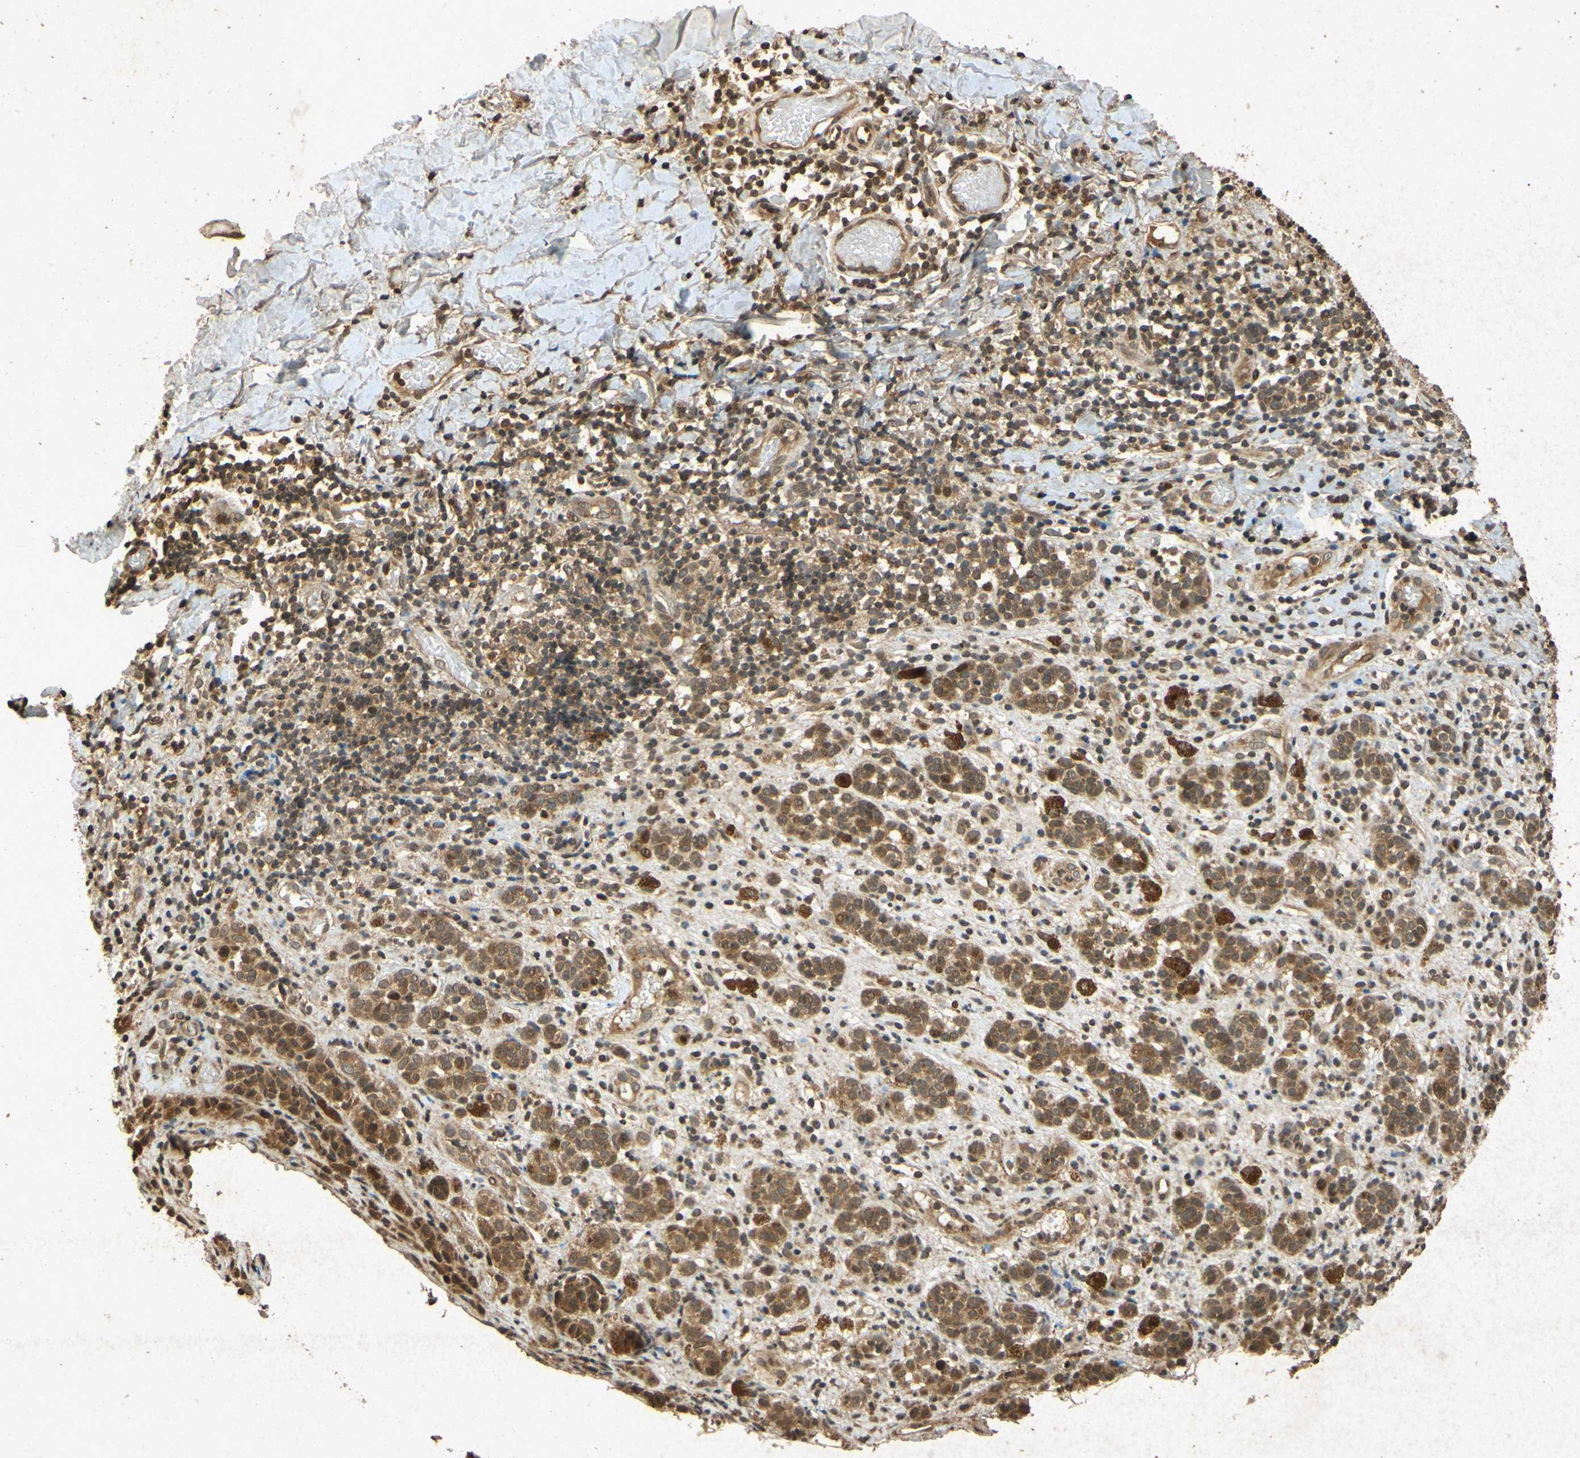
{"staining": {"intensity": "moderate", "quantity": ">75%", "location": "cytoplasmic/membranous"}, "tissue": "melanoma", "cell_type": "Tumor cells", "image_type": "cancer", "snomed": [{"axis": "morphology", "description": "Malignant melanoma, NOS"}, {"axis": "topography", "description": "Skin"}], "caption": "The photomicrograph reveals immunohistochemical staining of malignant melanoma. There is moderate cytoplasmic/membranous positivity is identified in about >75% of tumor cells.", "gene": "ATP6V1H", "patient": {"sex": "male", "age": 64}}